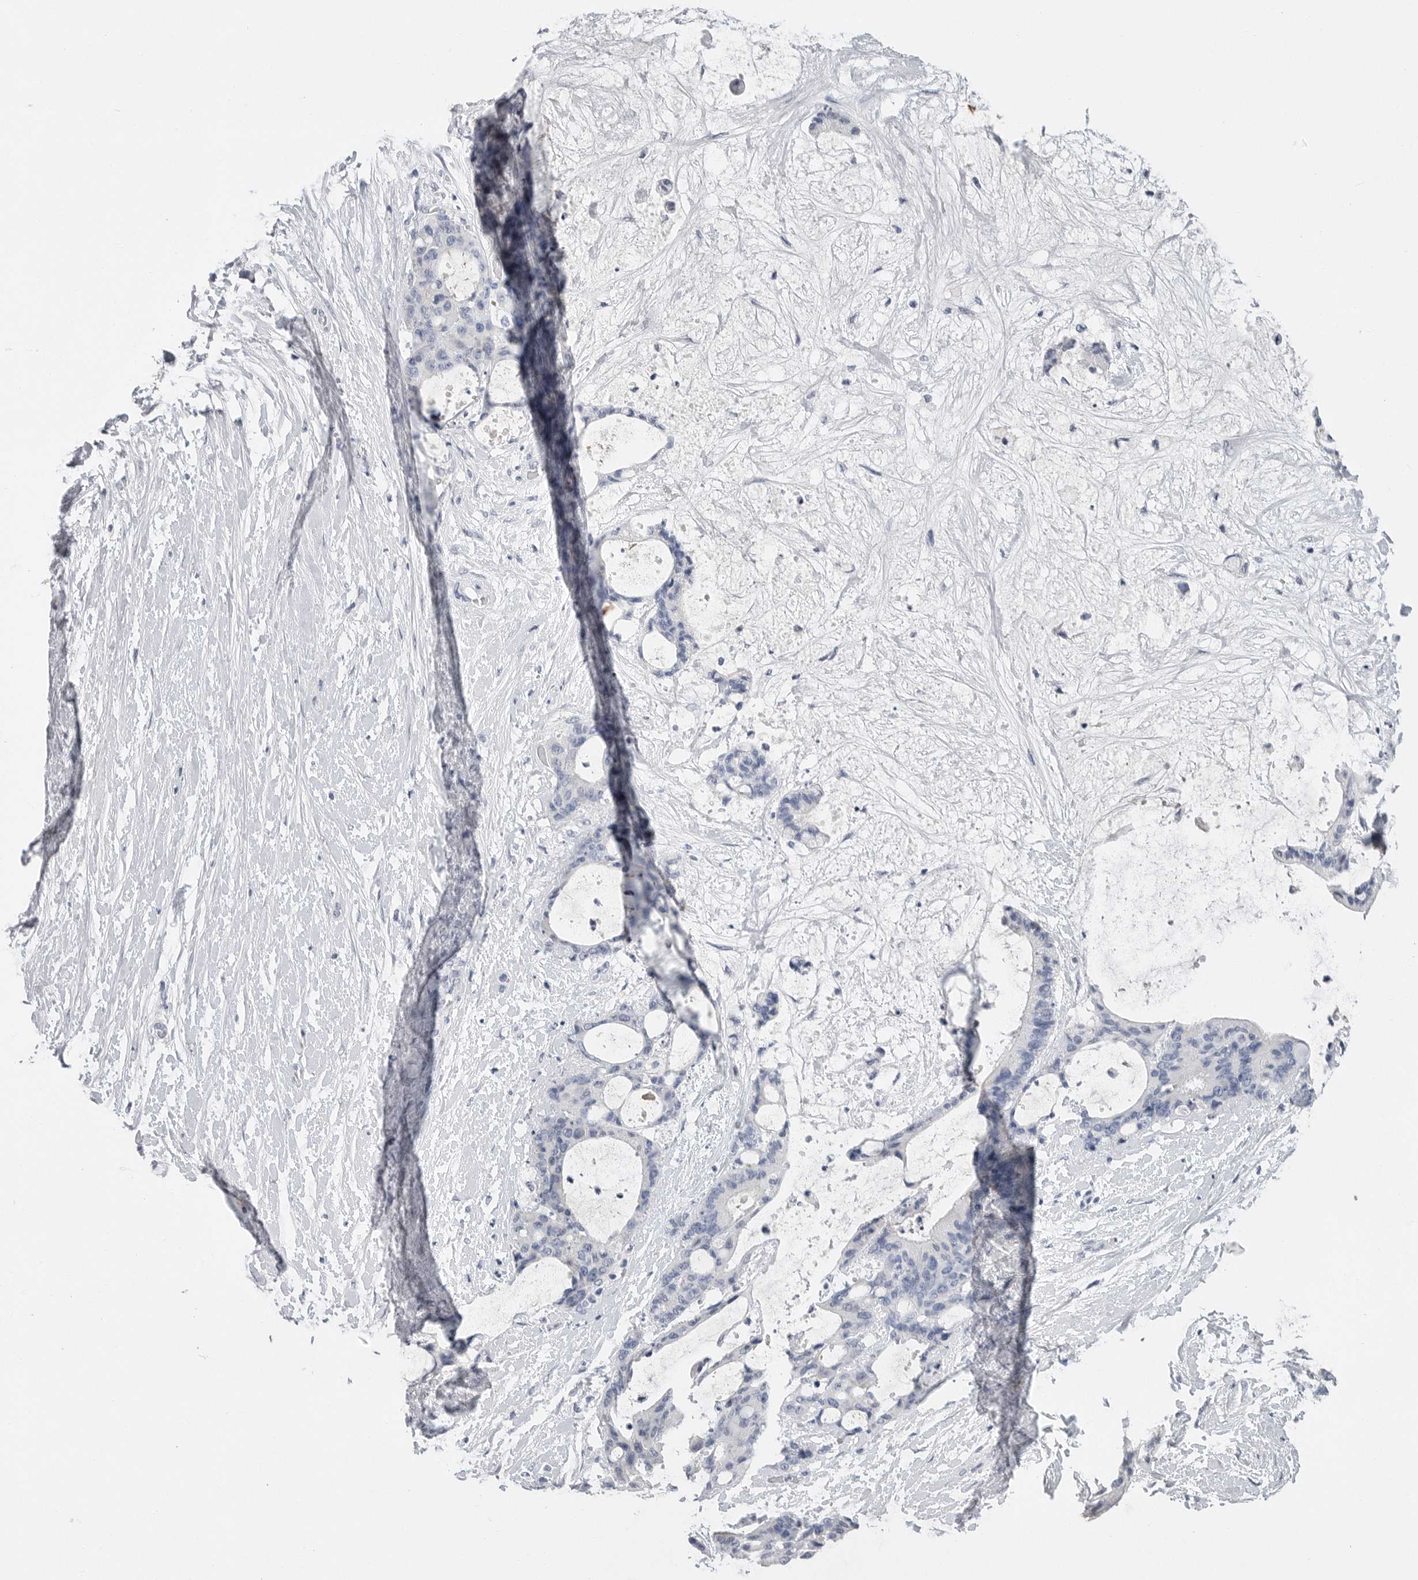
{"staining": {"intensity": "negative", "quantity": "none", "location": "none"}, "tissue": "liver cancer", "cell_type": "Tumor cells", "image_type": "cancer", "snomed": [{"axis": "morphology", "description": "Cholangiocarcinoma"}, {"axis": "topography", "description": "Liver"}], "caption": "An immunohistochemistry image of liver cholangiocarcinoma is shown. There is no staining in tumor cells of liver cholangiocarcinoma.", "gene": "FABP6", "patient": {"sex": "female", "age": 73}}